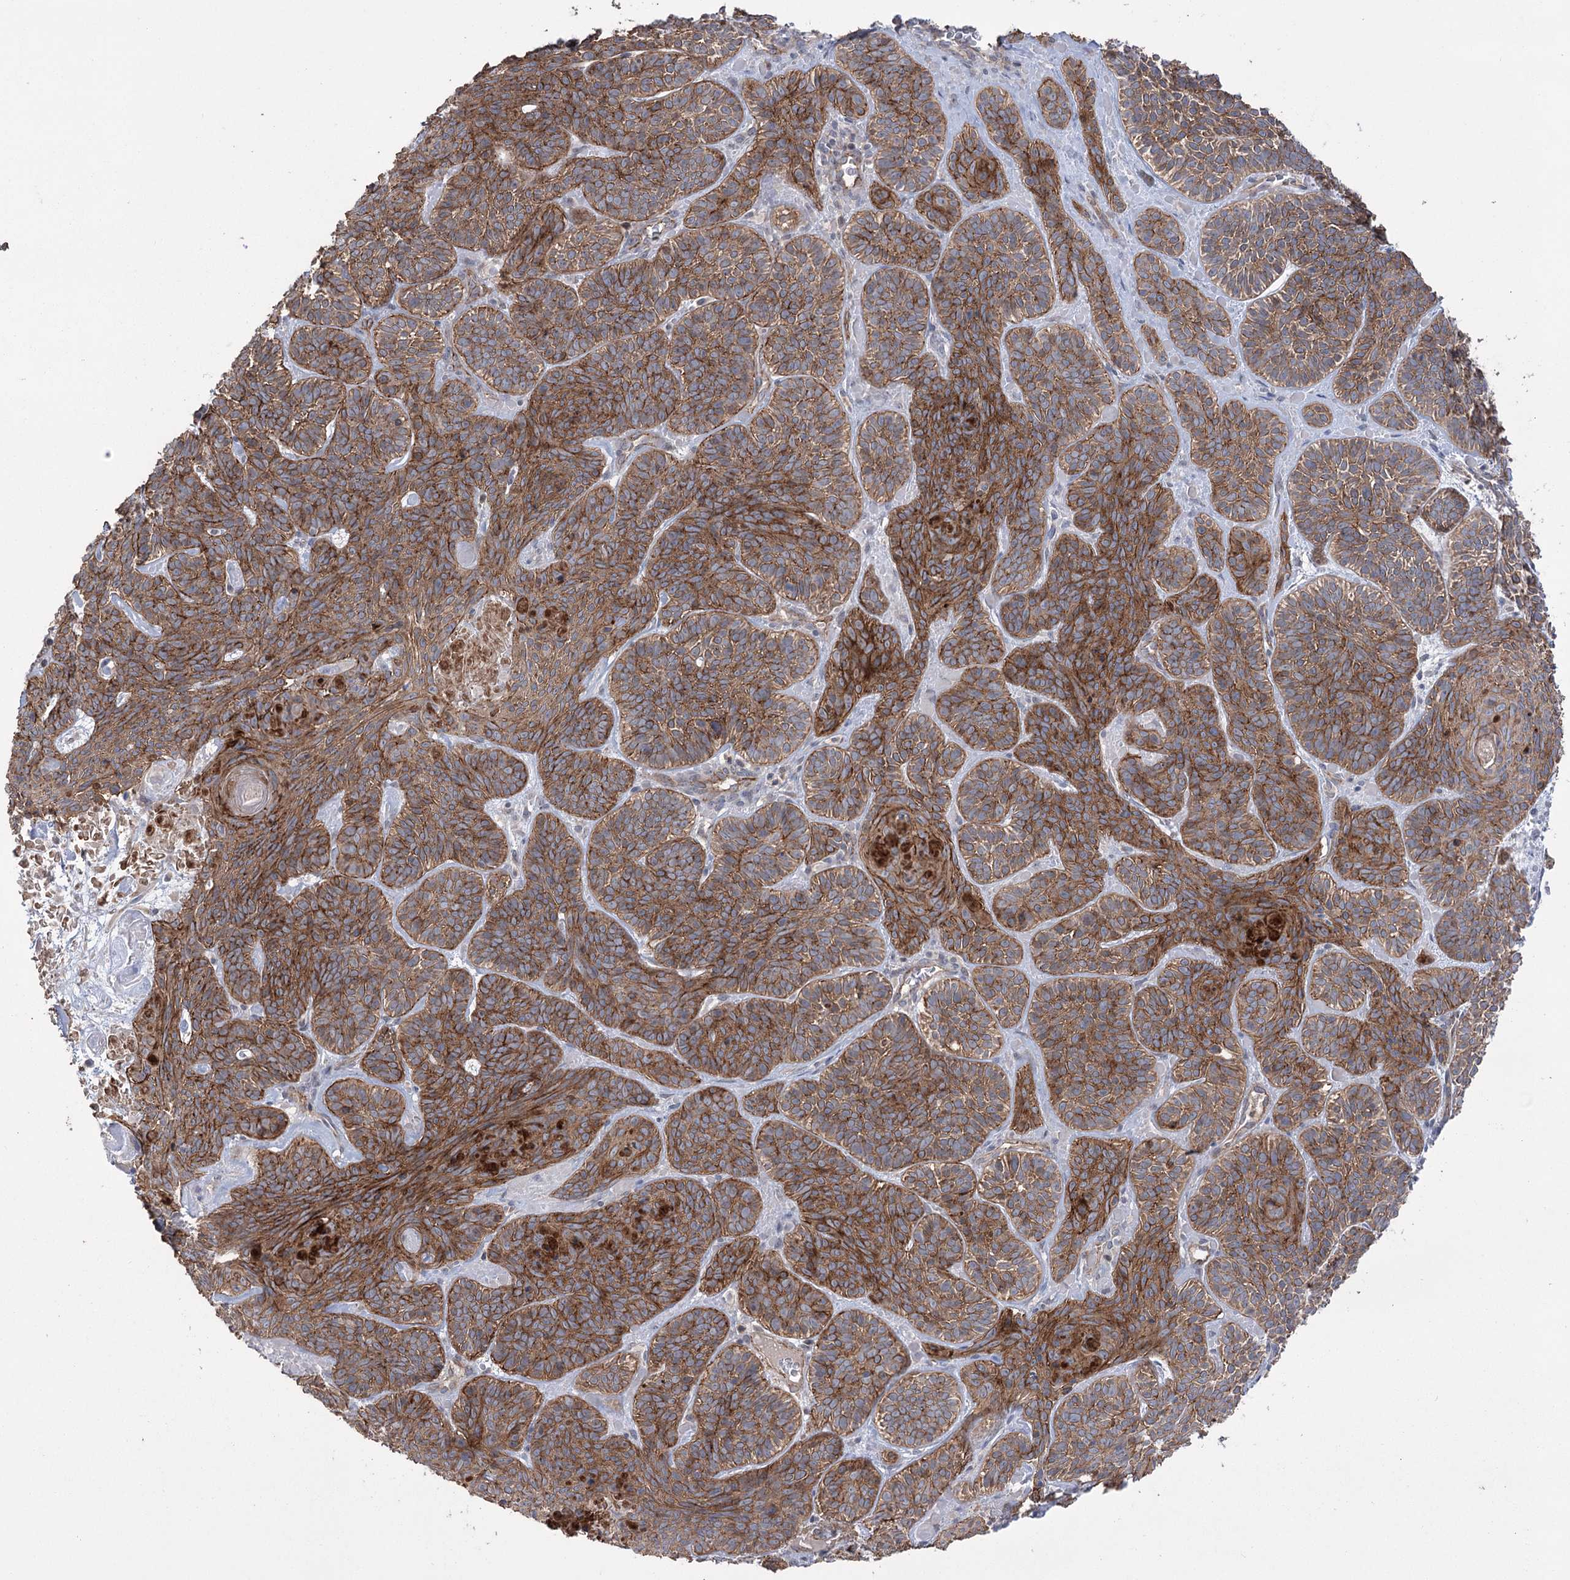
{"staining": {"intensity": "moderate", "quantity": ">75%", "location": "cytoplasmic/membranous"}, "tissue": "skin cancer", "cell_type": "Tumor cells", "image_type": "cancer", "snomed": [{"axis": "morphology", "description": "Basal cell carcinoma"}, {"axis": "topography", "description": "Skin"}], "caption": "The histopathology image demonstrates immunohistochemical staining of skin basal cell carcinoma. There is moderate cytoplasmic/membranous expression is present in about >75% of tumor cells.", "gene": "TRIM71", "patient": {"sex": "male", "age": 85}}